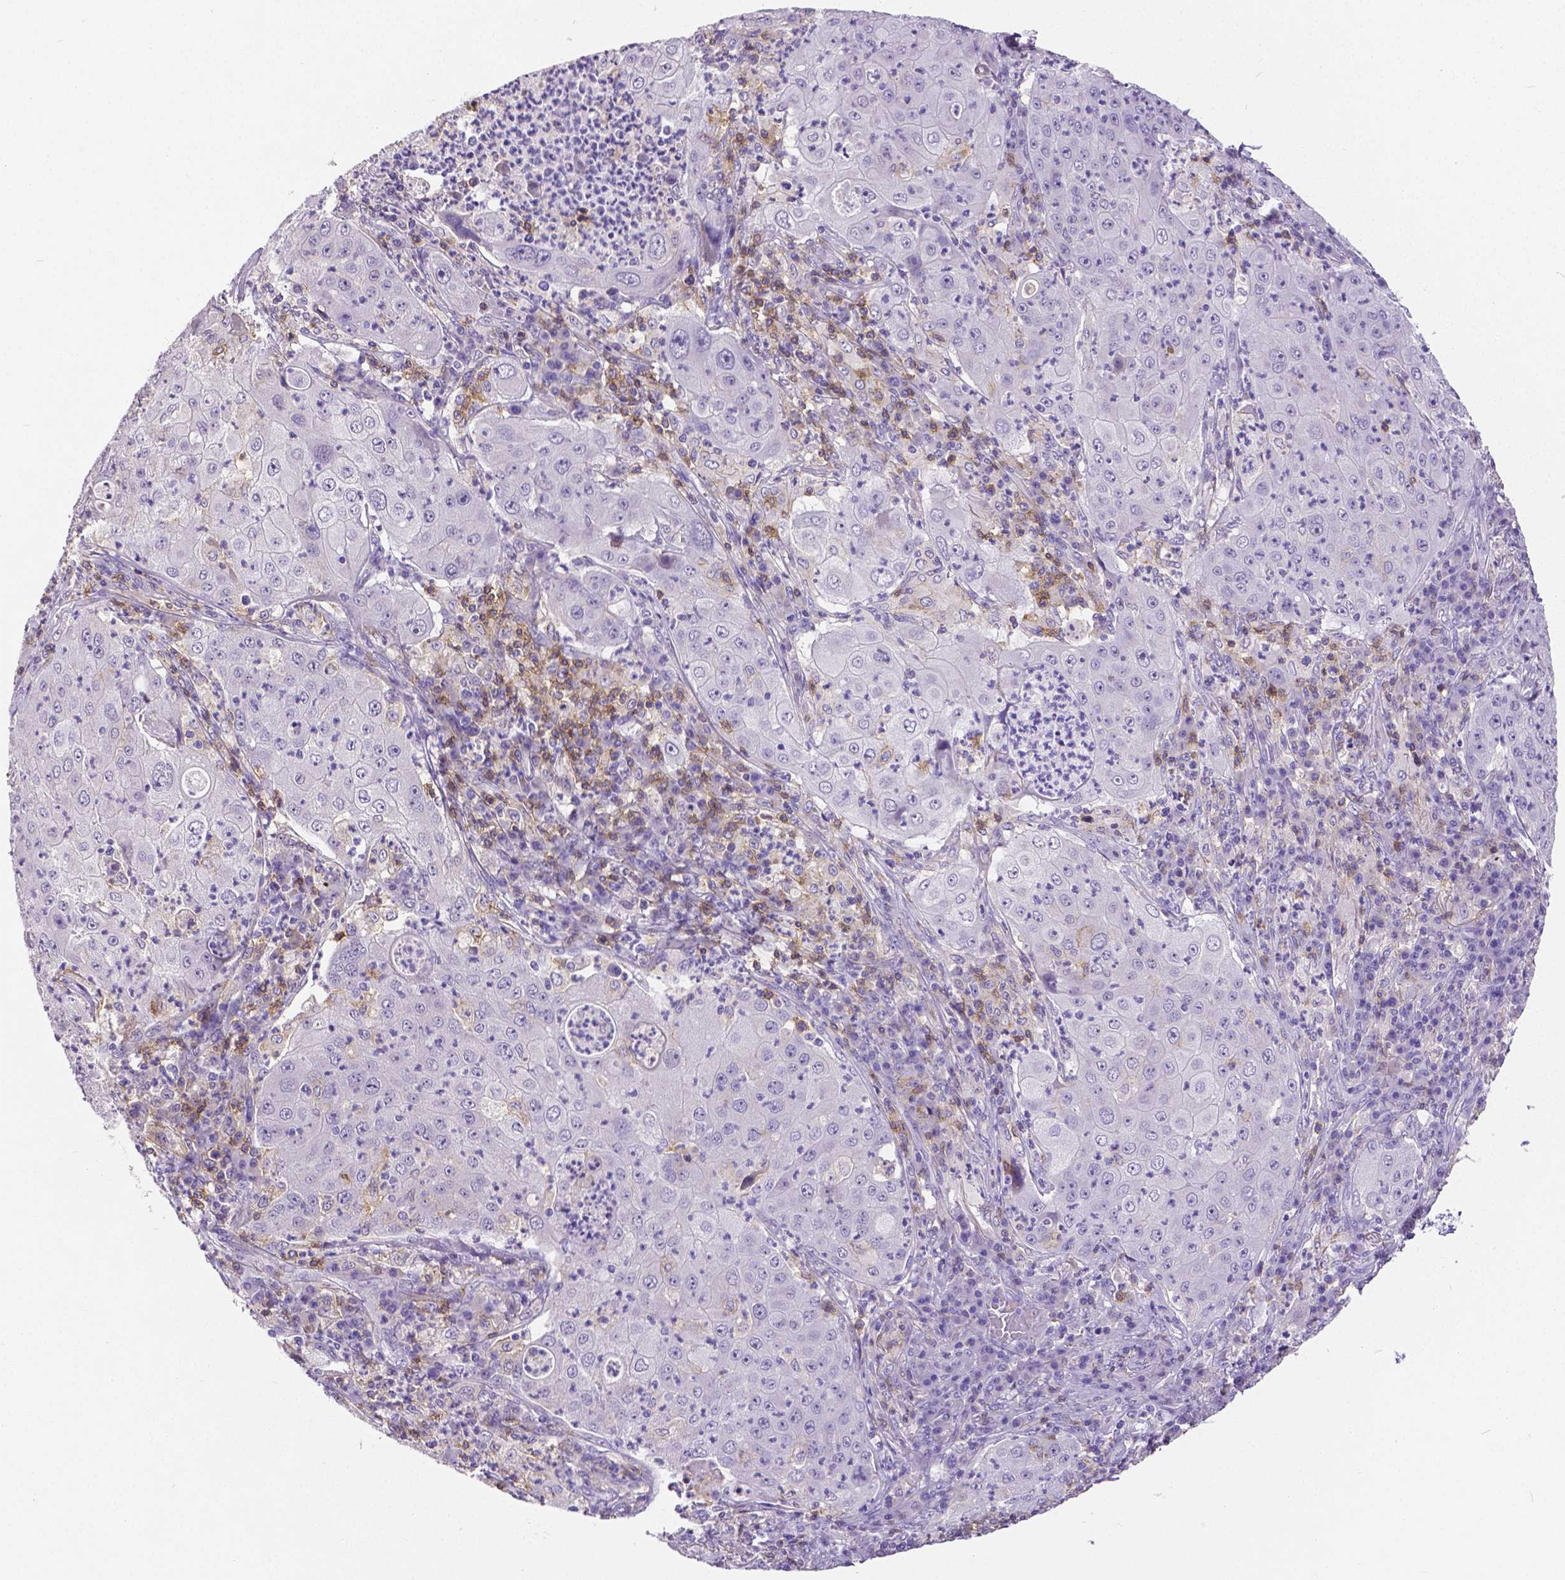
{"staining": {"intensity": "negative", "quantity": "none", "location": "none"}, "tissue": "lung cancer", "cell_type": "Tumor cells", "image_type": "cancer", "snomed": [{"axis": "morphology", "description": "Squamous cell carcinoma, NOS"}, {"axis": "topography", "description": "Lung"}], "caption": "A micrograph of human squamous cell carcinoma (lung) is negative for staining in tumor cells.", "gene": "CD4", "patient": {"sex": "female", "age": 59}}